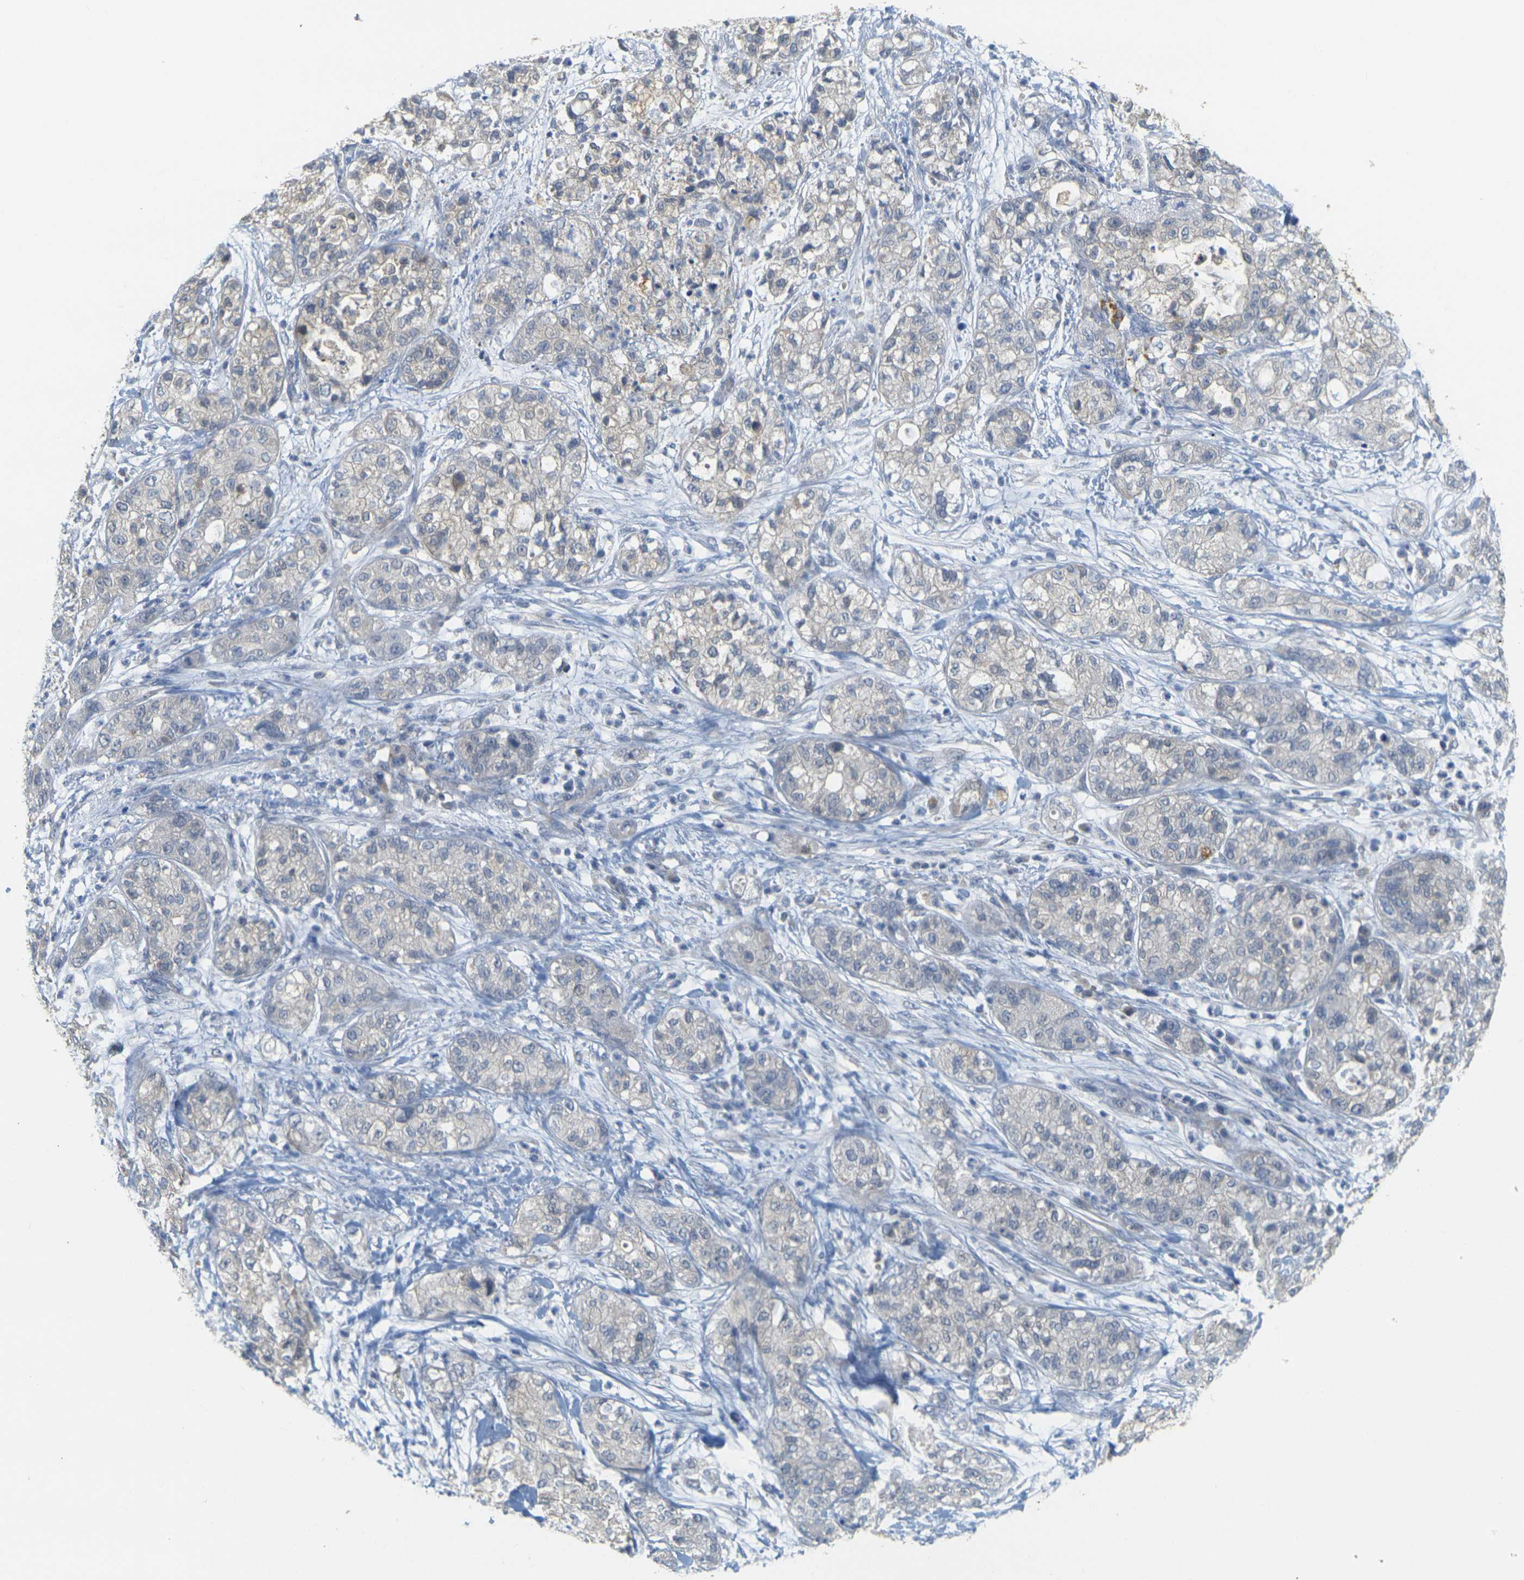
{"staining": {"intensity": "negative", "quantity": "none", "location": "none"}, "tissue": "pancreatic cancer", "cell_type": "Tumor cells", "image_type": "cancer", "snomed": [{"axis": "morphology", "description": "Adenocarcinoma, NOS"}, {"axis": "topography", "description": "Pancreas"}], "caption": "An image of human pancreatic cancer is negative for staining in tumor cells.", "gene": "GDAP1", "patient": {"sex": "female", "age": 78}}